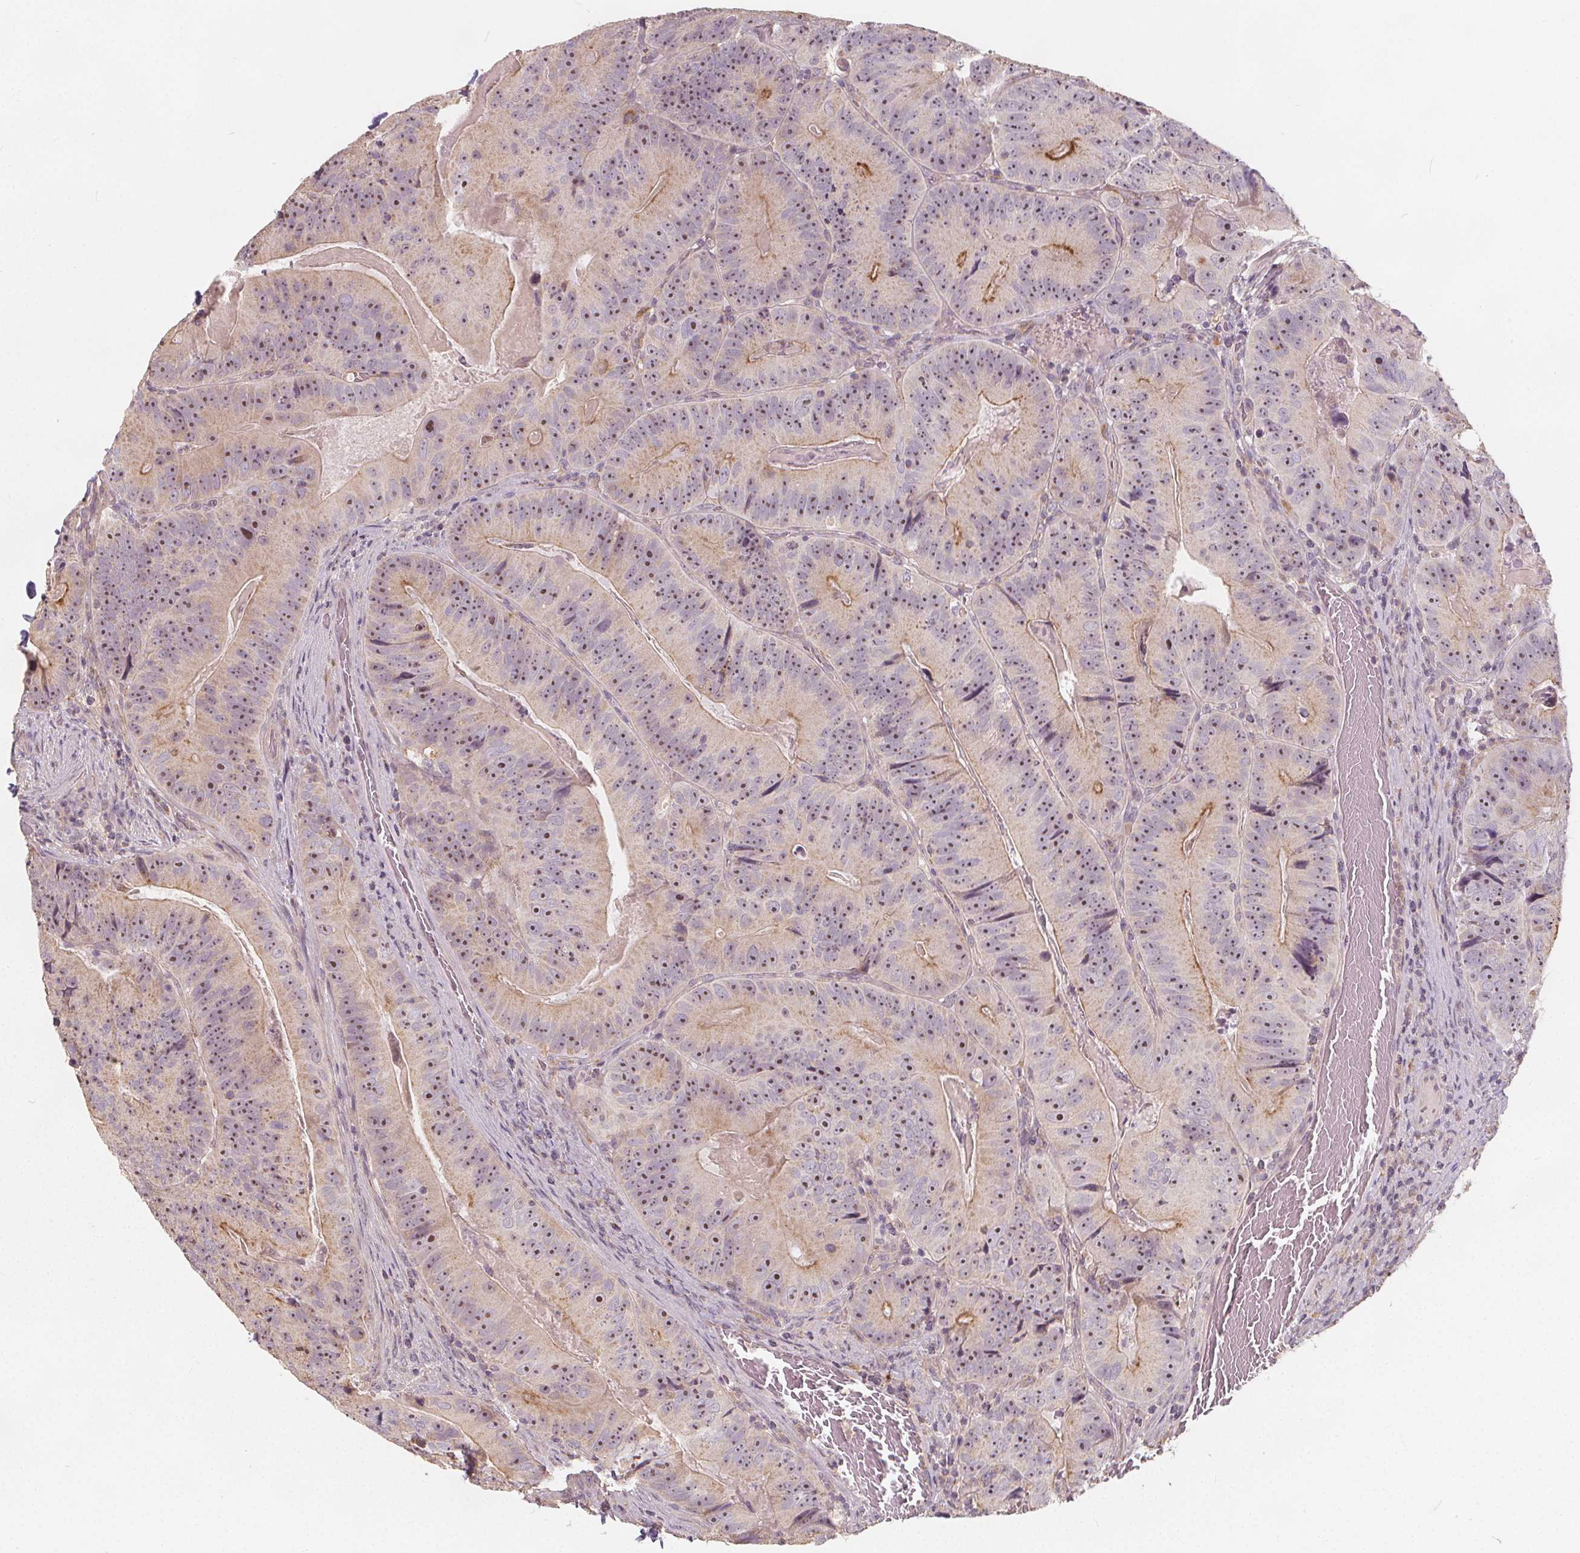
{"staining": {"intensity": "moderate", "quantity": ">75%", "location": "nuclear"}, "tissue": "colorectal cancer", "cell_type": "Tumor cells", "image_type": "cancer", "snomed": [{"axis": "morphology", "description": "Adenocarcinoma, NOS"}, {"axis": "topography", "description": "Colon"}], "caption": "A brown stain highlights moderate nuclear positivity of a protein in human adenocarcinoma (colorectal) tumor cells.", "gene": "DRC3", "patient": {"sex": "female", "age": 86}}